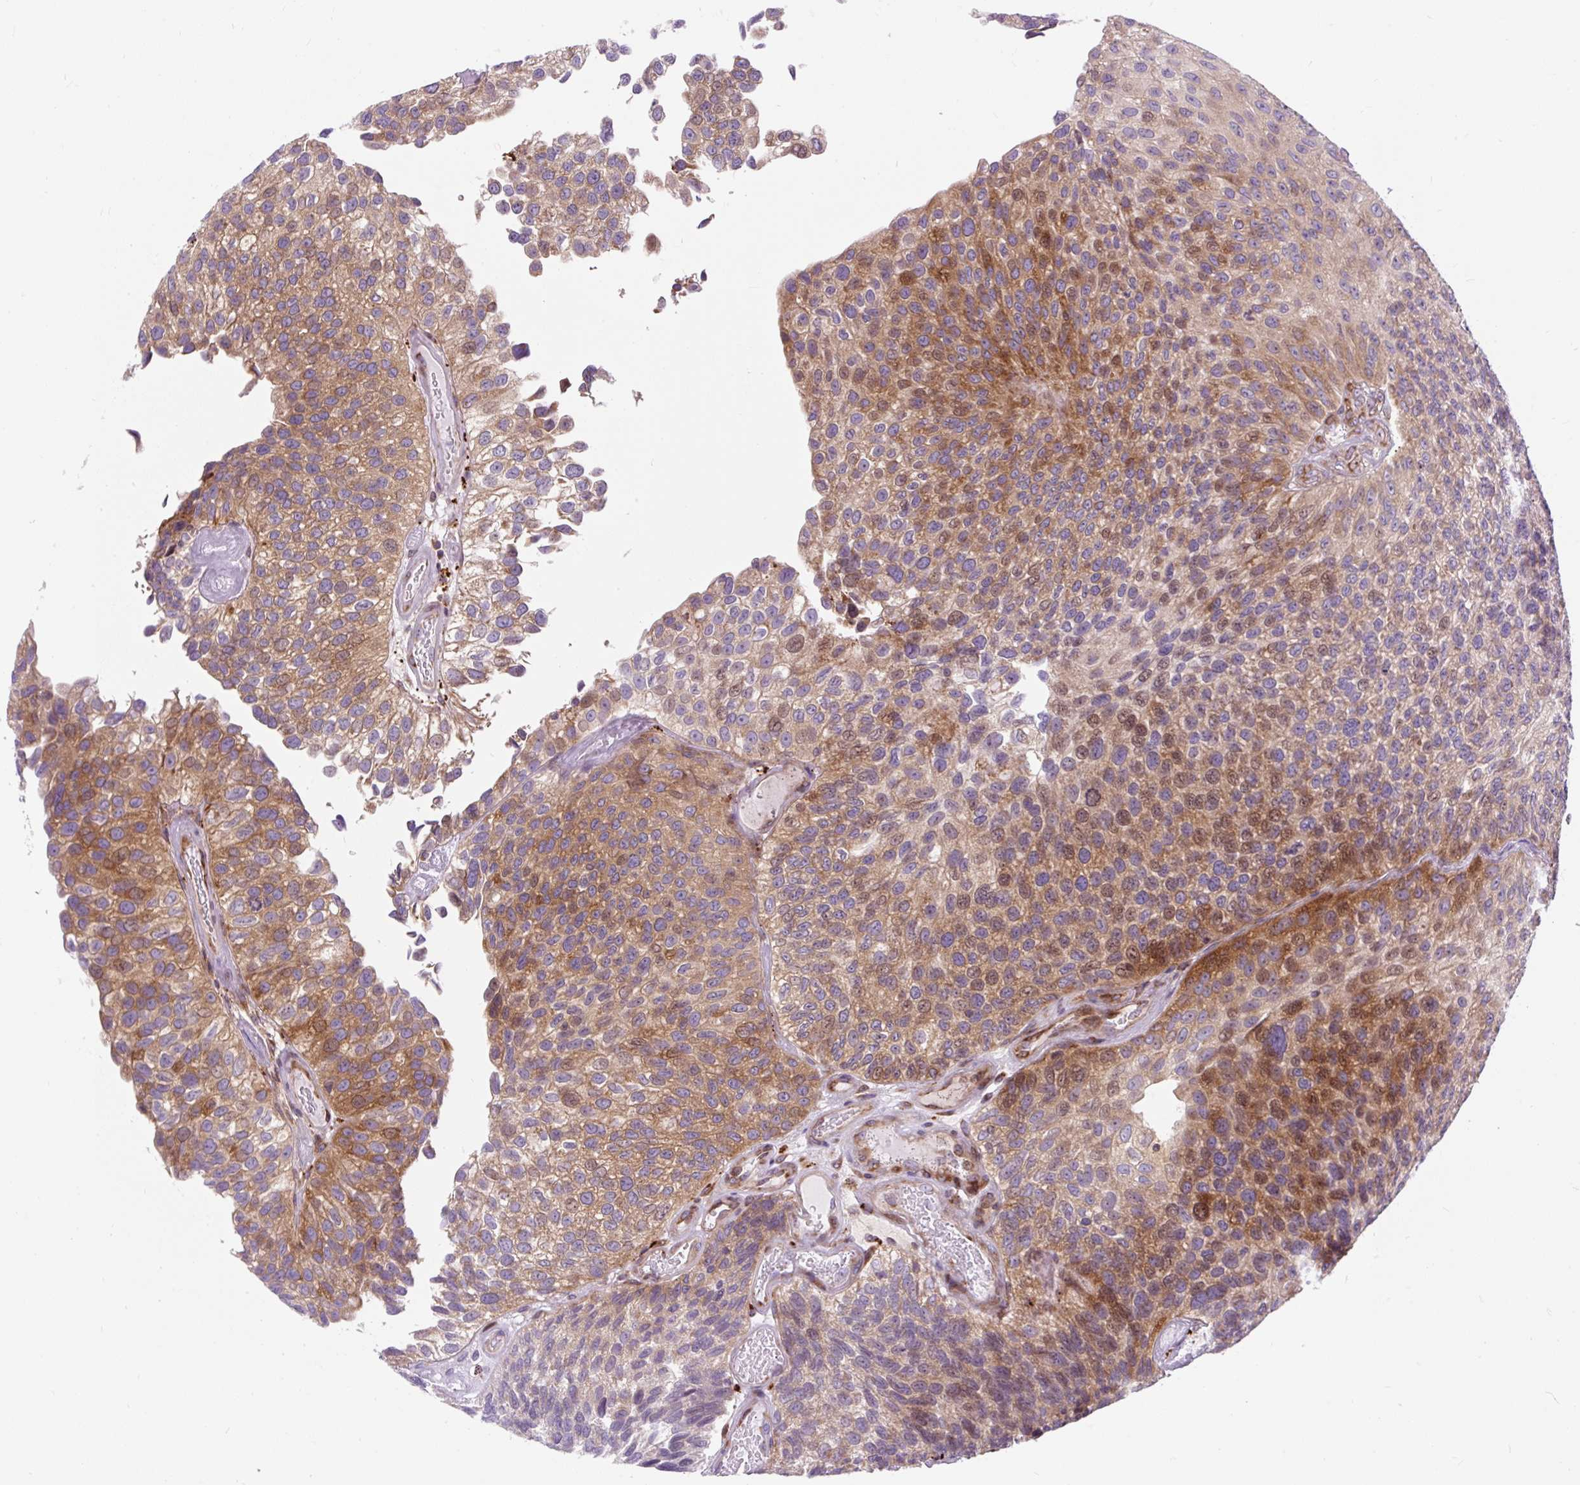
{"staining": {"intensity": "moderate", "quantity": ">75%", "location": "cytoplasmic/membranous,nuclear"}, "tissue": "urothelial cancer", "cell_type": "Tumor cells", "image_type": "cancer", "snomed": [{"axis": "morphology", "description": "Urothelial carcinoma, NOS"}, {"axis": "topography", "description": "Urinary bladder"}], "caption": "Protein staining of transitional cell carcinoma tissue reveals moderate cytoplasmic/membranous and nuclear staining in about >75% of tumor cells. The staining is performed using DAB brown chromogen to label protein expression. The nuclei are counter-stained blue using hematoxylin.", "gene": "CISD3", "patient": {"sex": "male", "age": 87}}